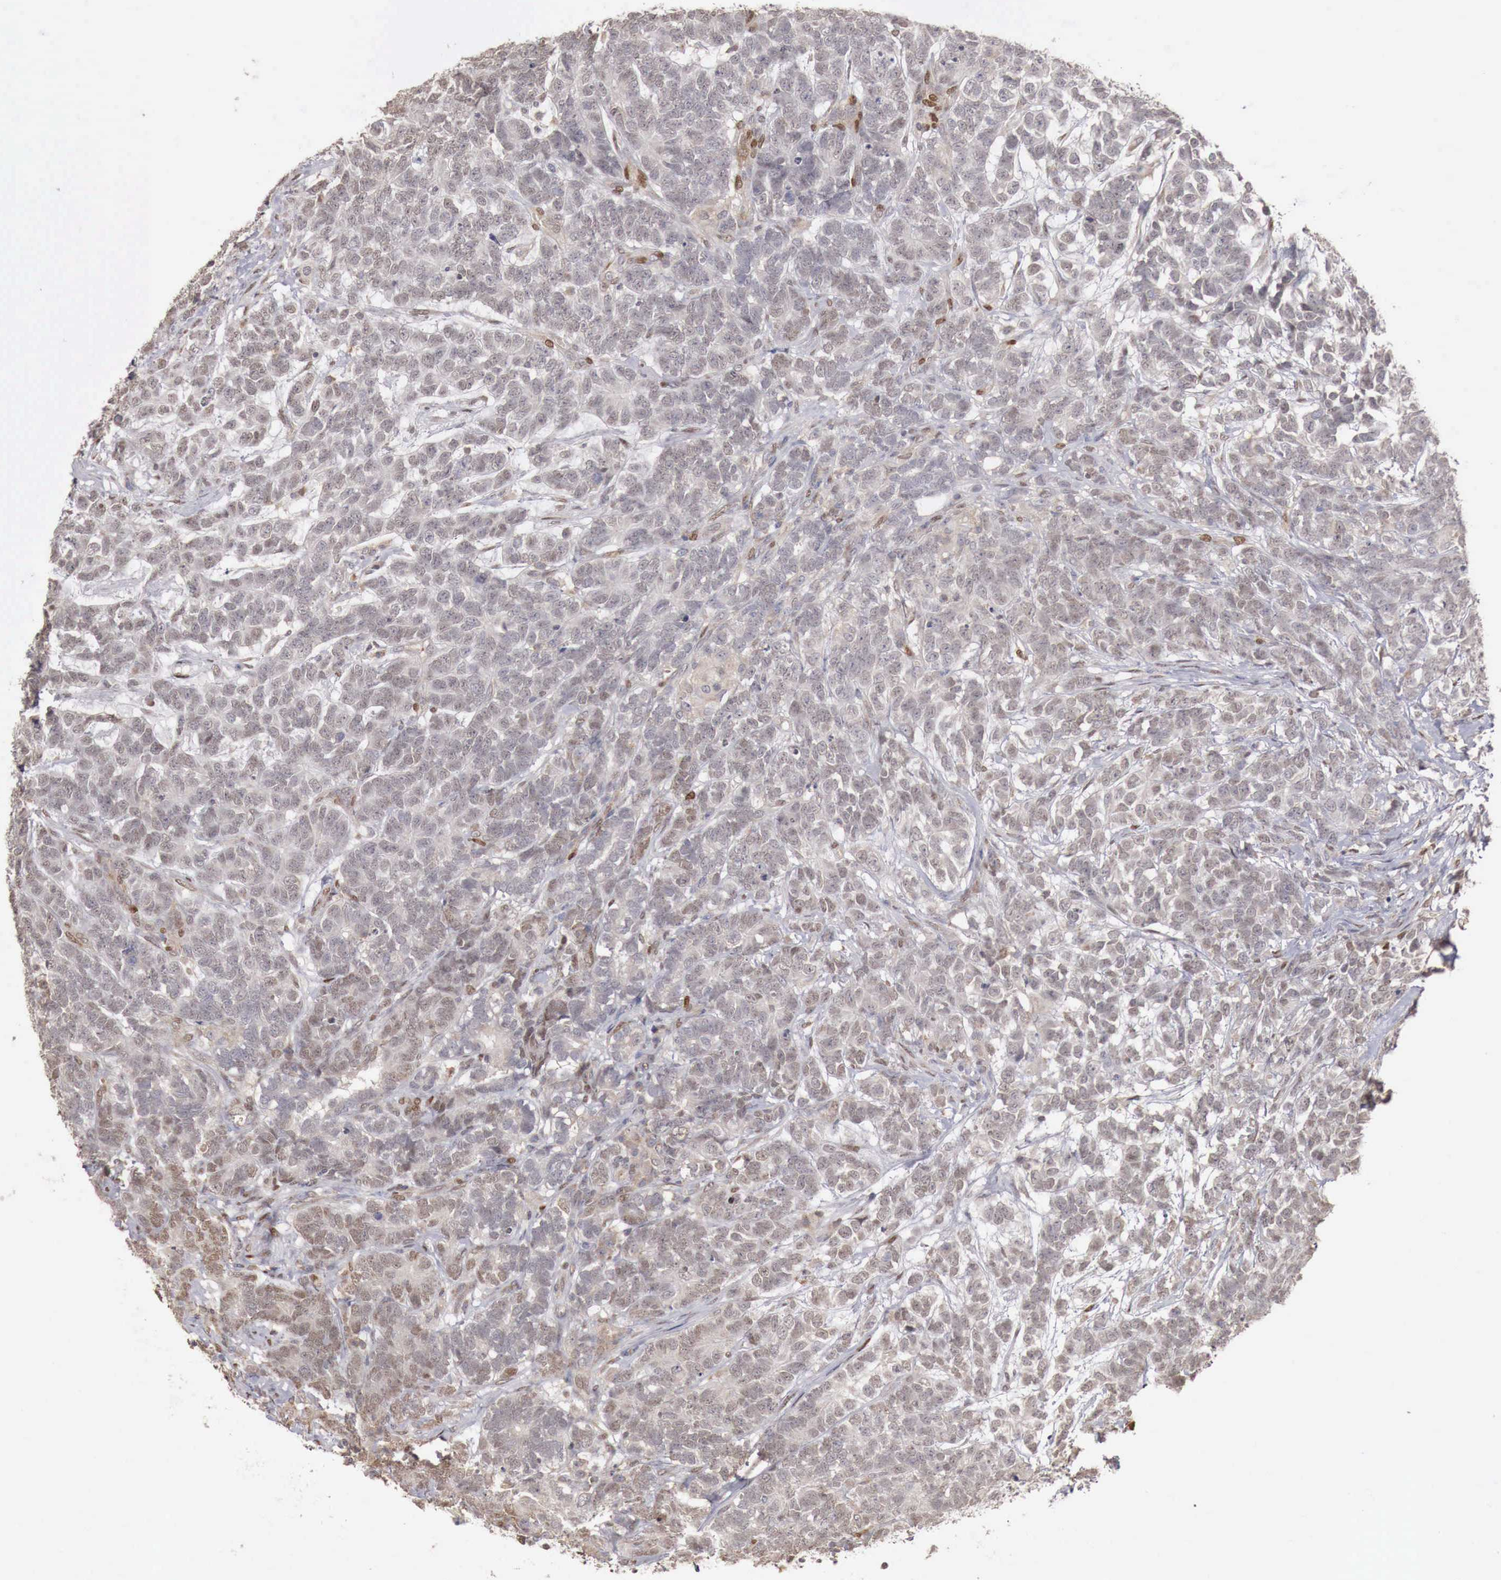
{"staining": {"intensity": "negative", "quantity": "none", "location": "none"}, "tissue": "testis cancer", "cell_type": "Tumor cells", "image_type": "cancer", "snomed": [{"axis": "morphology", "description": "Carcinoma, Embryonal, NOS"}, {"axis": "topography", "description": "Testis"}], "caption": "The IHC image has no significant positivity in tumor cells of testis embryonal carcinoma tissue. (Brightfield microscopy of DAB (3,3'-diaminobenzidine) immunohistochemistry at high magnification).", "gene": "KHDRBS2", "patient": {"sex": "male", "age": 26}}